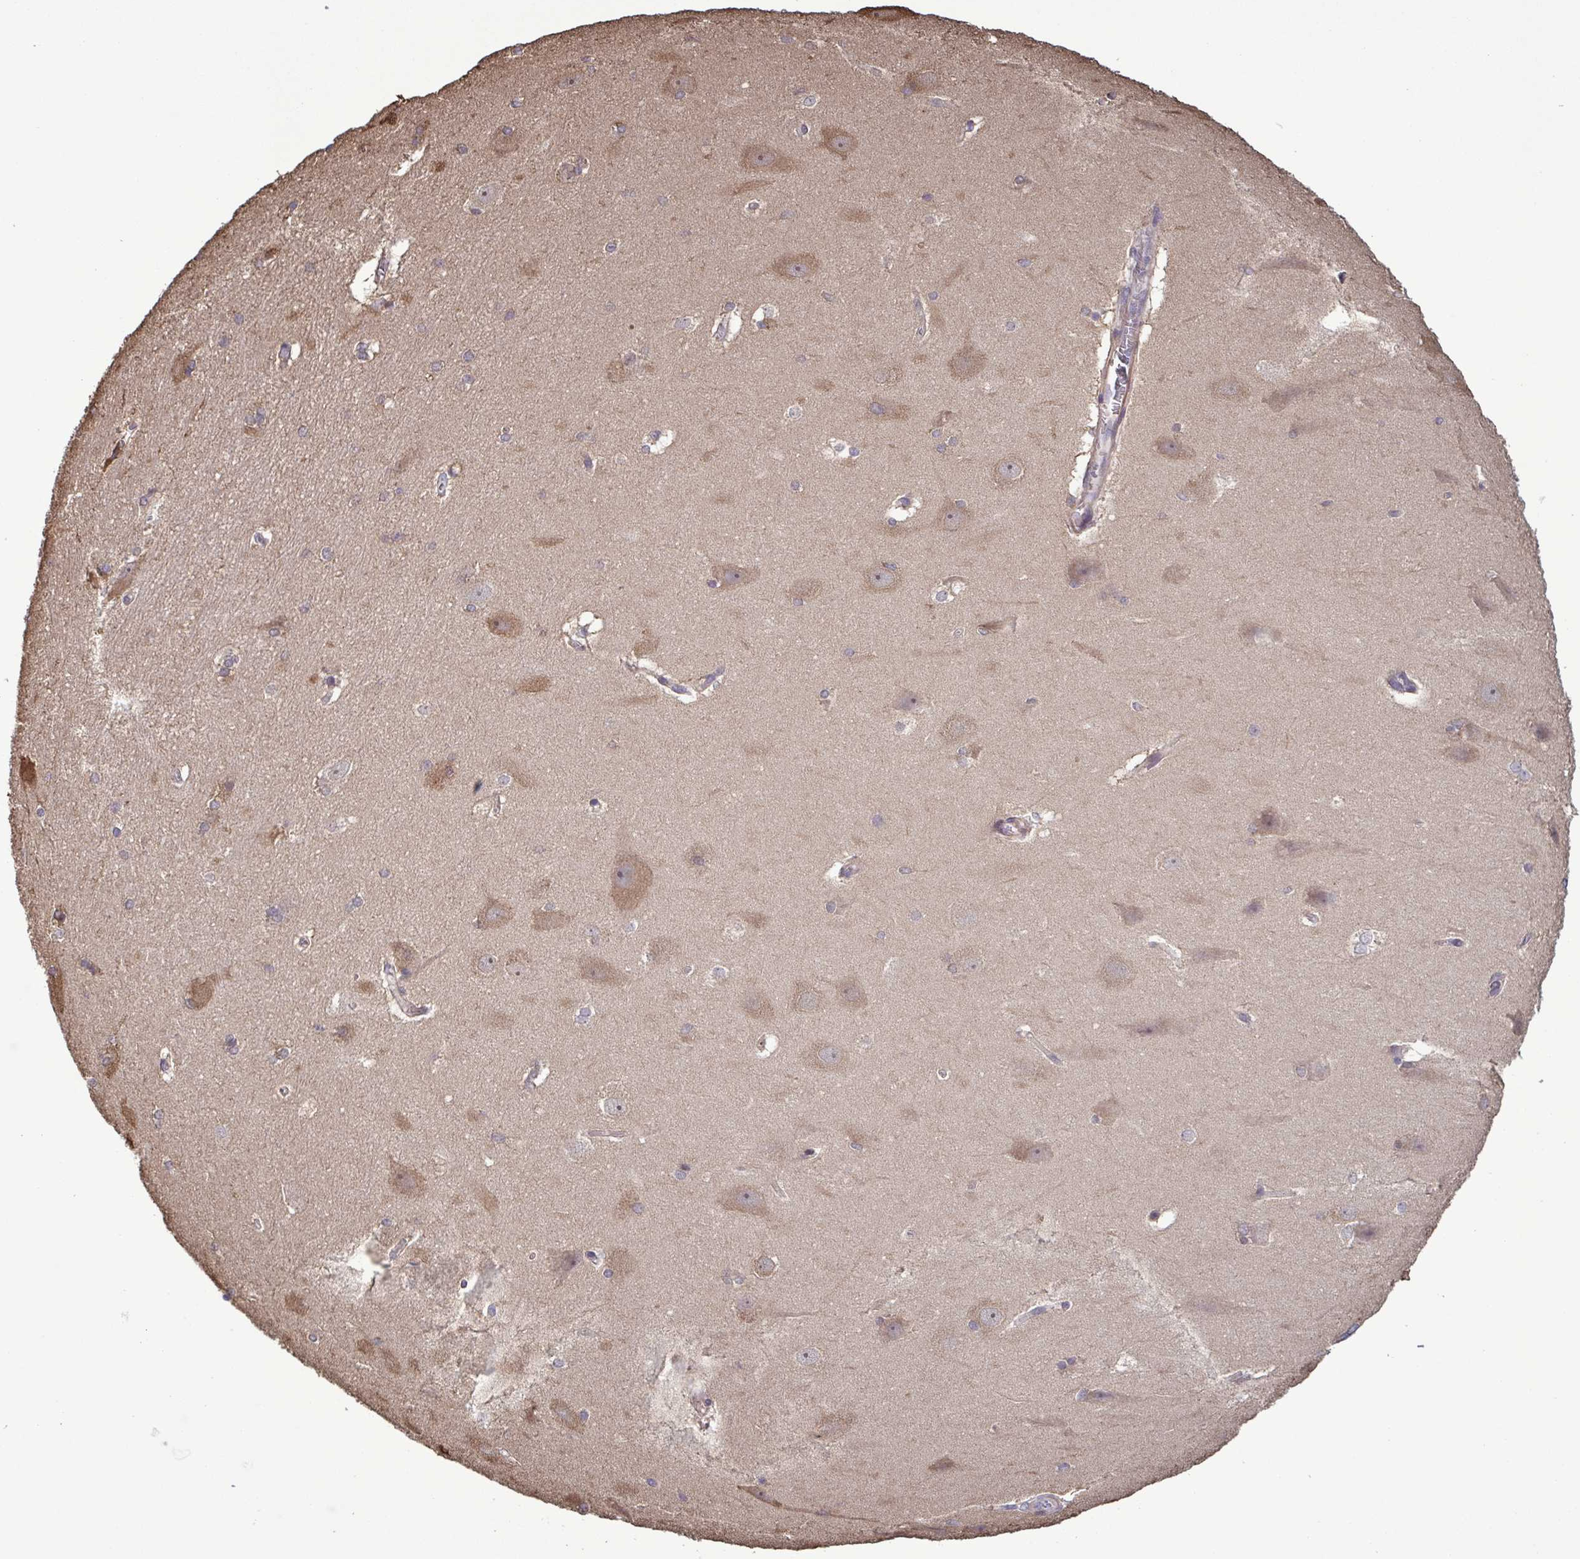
{"staining": {"intensity": "negative", "quantity": "none", "location": "none"}, "tissue": "hippocampus", "cell_type": "Glial cells", "image_type": "normal", "snomed": [{"axis": "morphology", "description": "Normal tissue, NOS"}, {"axis": "topography", "description": "Cerebral cortex"}, {"axis": "topography", "description": "Hippocampus"}], "caption": "Protein analysis of normal hippocampus displays no significant staining in glial cells. (Immunohistochemistry (ihc), brightfield microscopy, high magnification).", "gene": "ZNF200", "patient": {"sex": "female", "age": 19}}